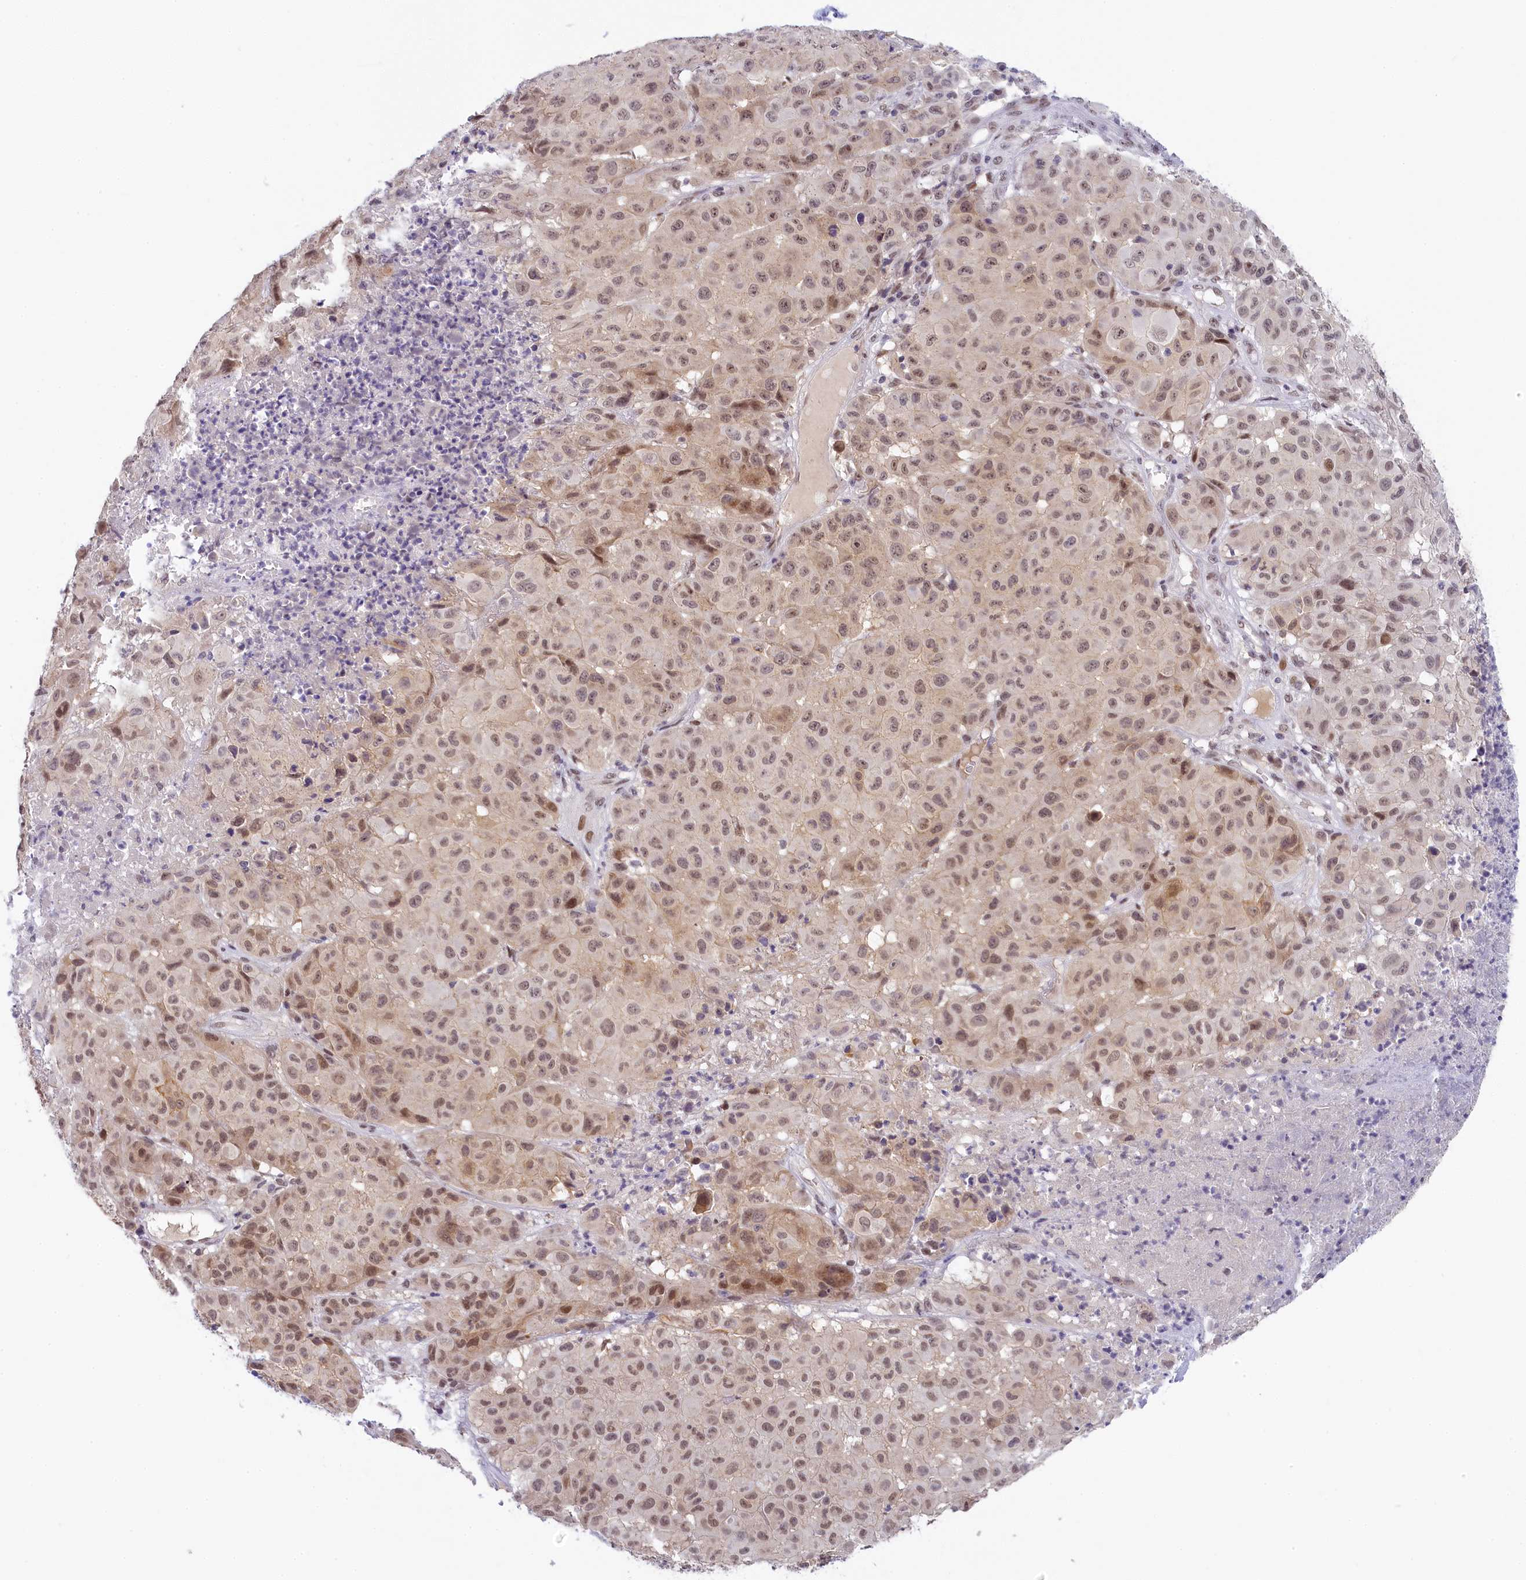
{"staining": {"intensity": "moderate", "quantity": ">75%", "location": "nuclear"}, "tissue": "melanoma", "cell_type": "Tumor cells", "image_type": "cancer", "snomed": [{"axis": "morphology", "description": "Malignant melanoma, NOS"}, {"axis": "topography", "description": "Skin"}], "caption": "IHC image of neoplastic tissue: melanoma stained using immunohistochemistry (IHC) reveals medium levels of moderate protein expression localized specifically in the nuclear of tumor cells, appearing as a nuclear brown color.", "gene": "SEC31B", "patient": {"sex": "male", "age": 73}}